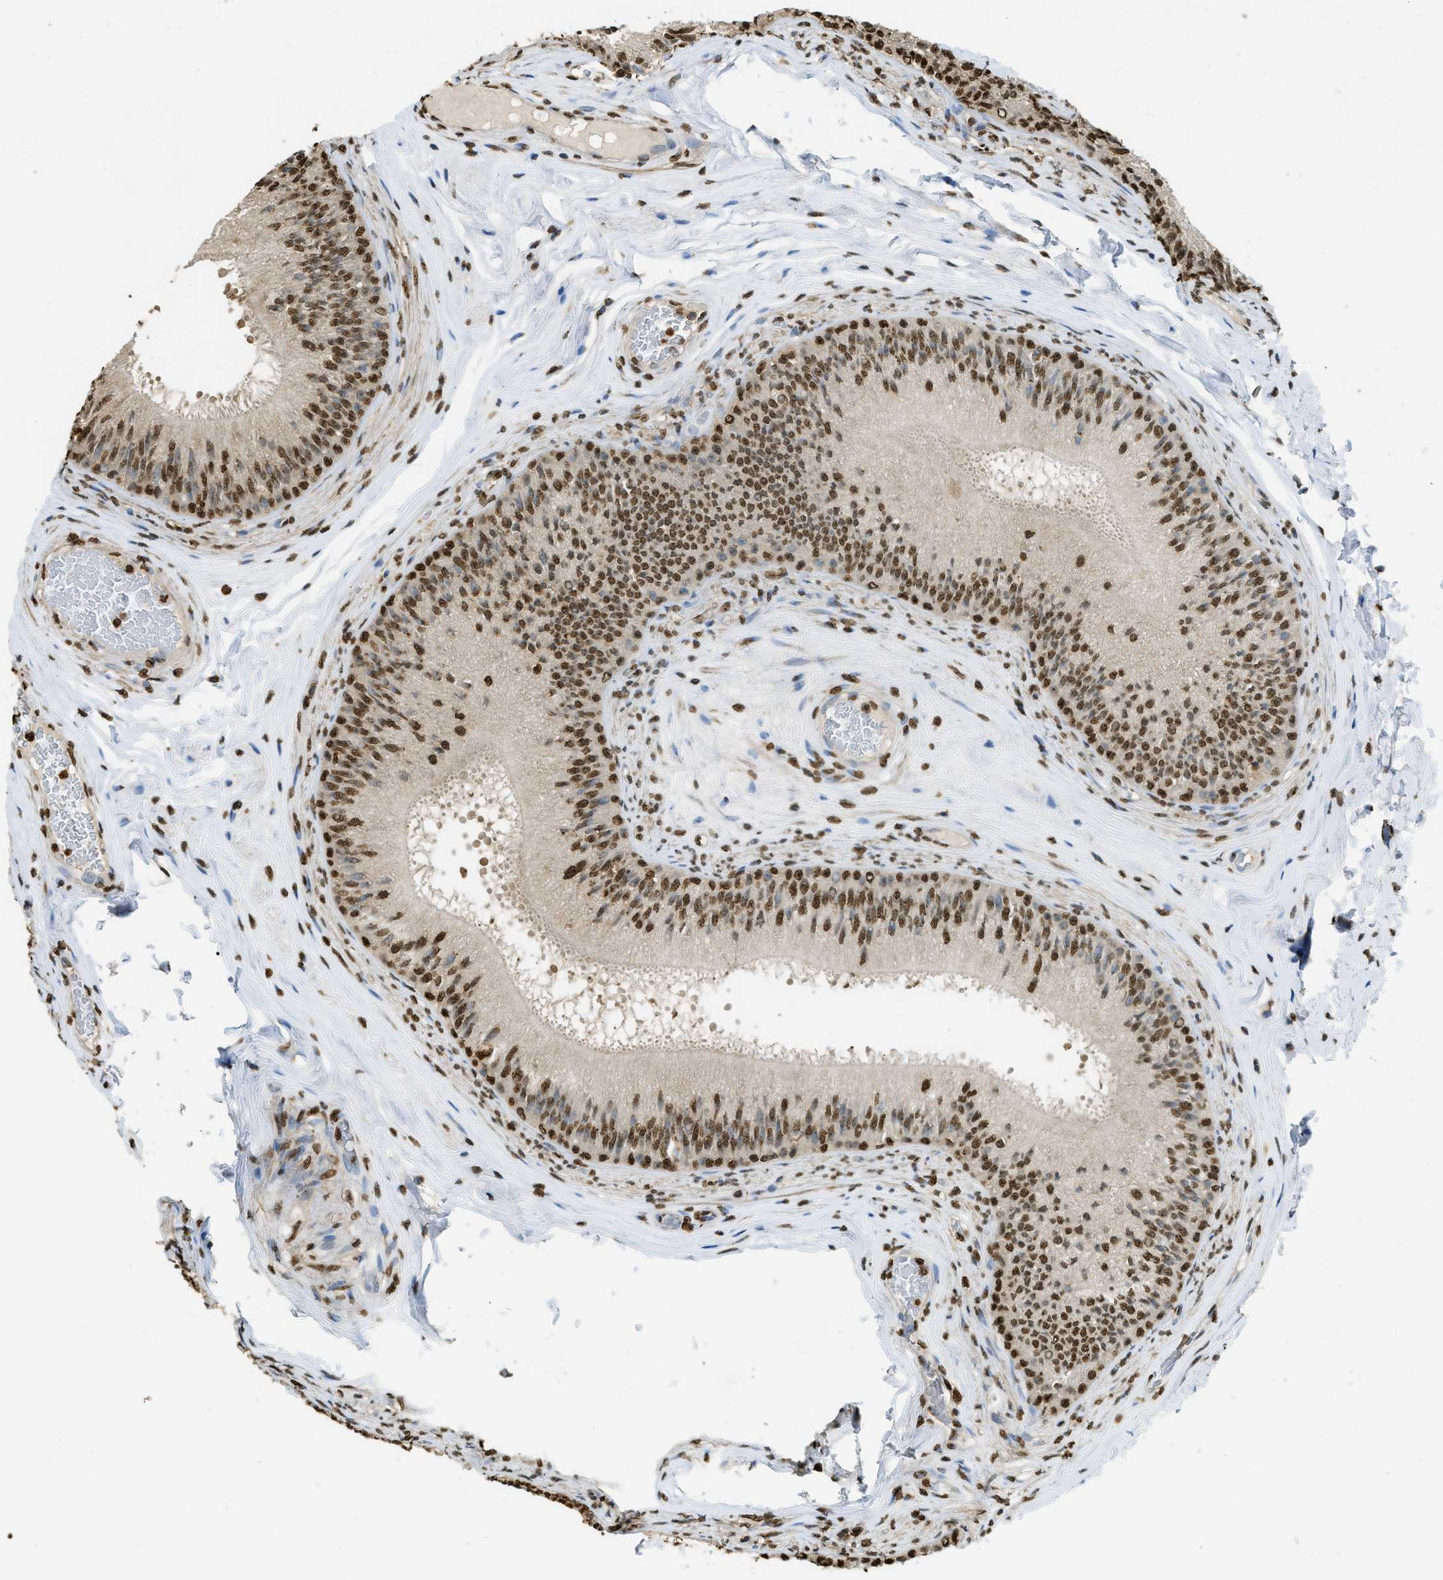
{"staining": {"intensity": "strong", "quantity": ">75%", "location": "nuclear"}, "tissue": "epididymis", "cell_type": "Glandular cells", "image_type": "normal", "snomed": [{"axis": "morphology", "description": "Normal tissue, NOS"}, {"axis": "topography", "description": "Testis"}, {"axis": "topography", "description": "Epididymis"}], "caption": "The immunohistochemical stain labels strong nuclear positivity in glandular cells of normal epididymis. (DAB (3,3'-diaminobenzidine) IHC with brightfield microscopy, high magnification).", "gene": "NR5A2", "patient": {"sex": "male", "age": 36}}